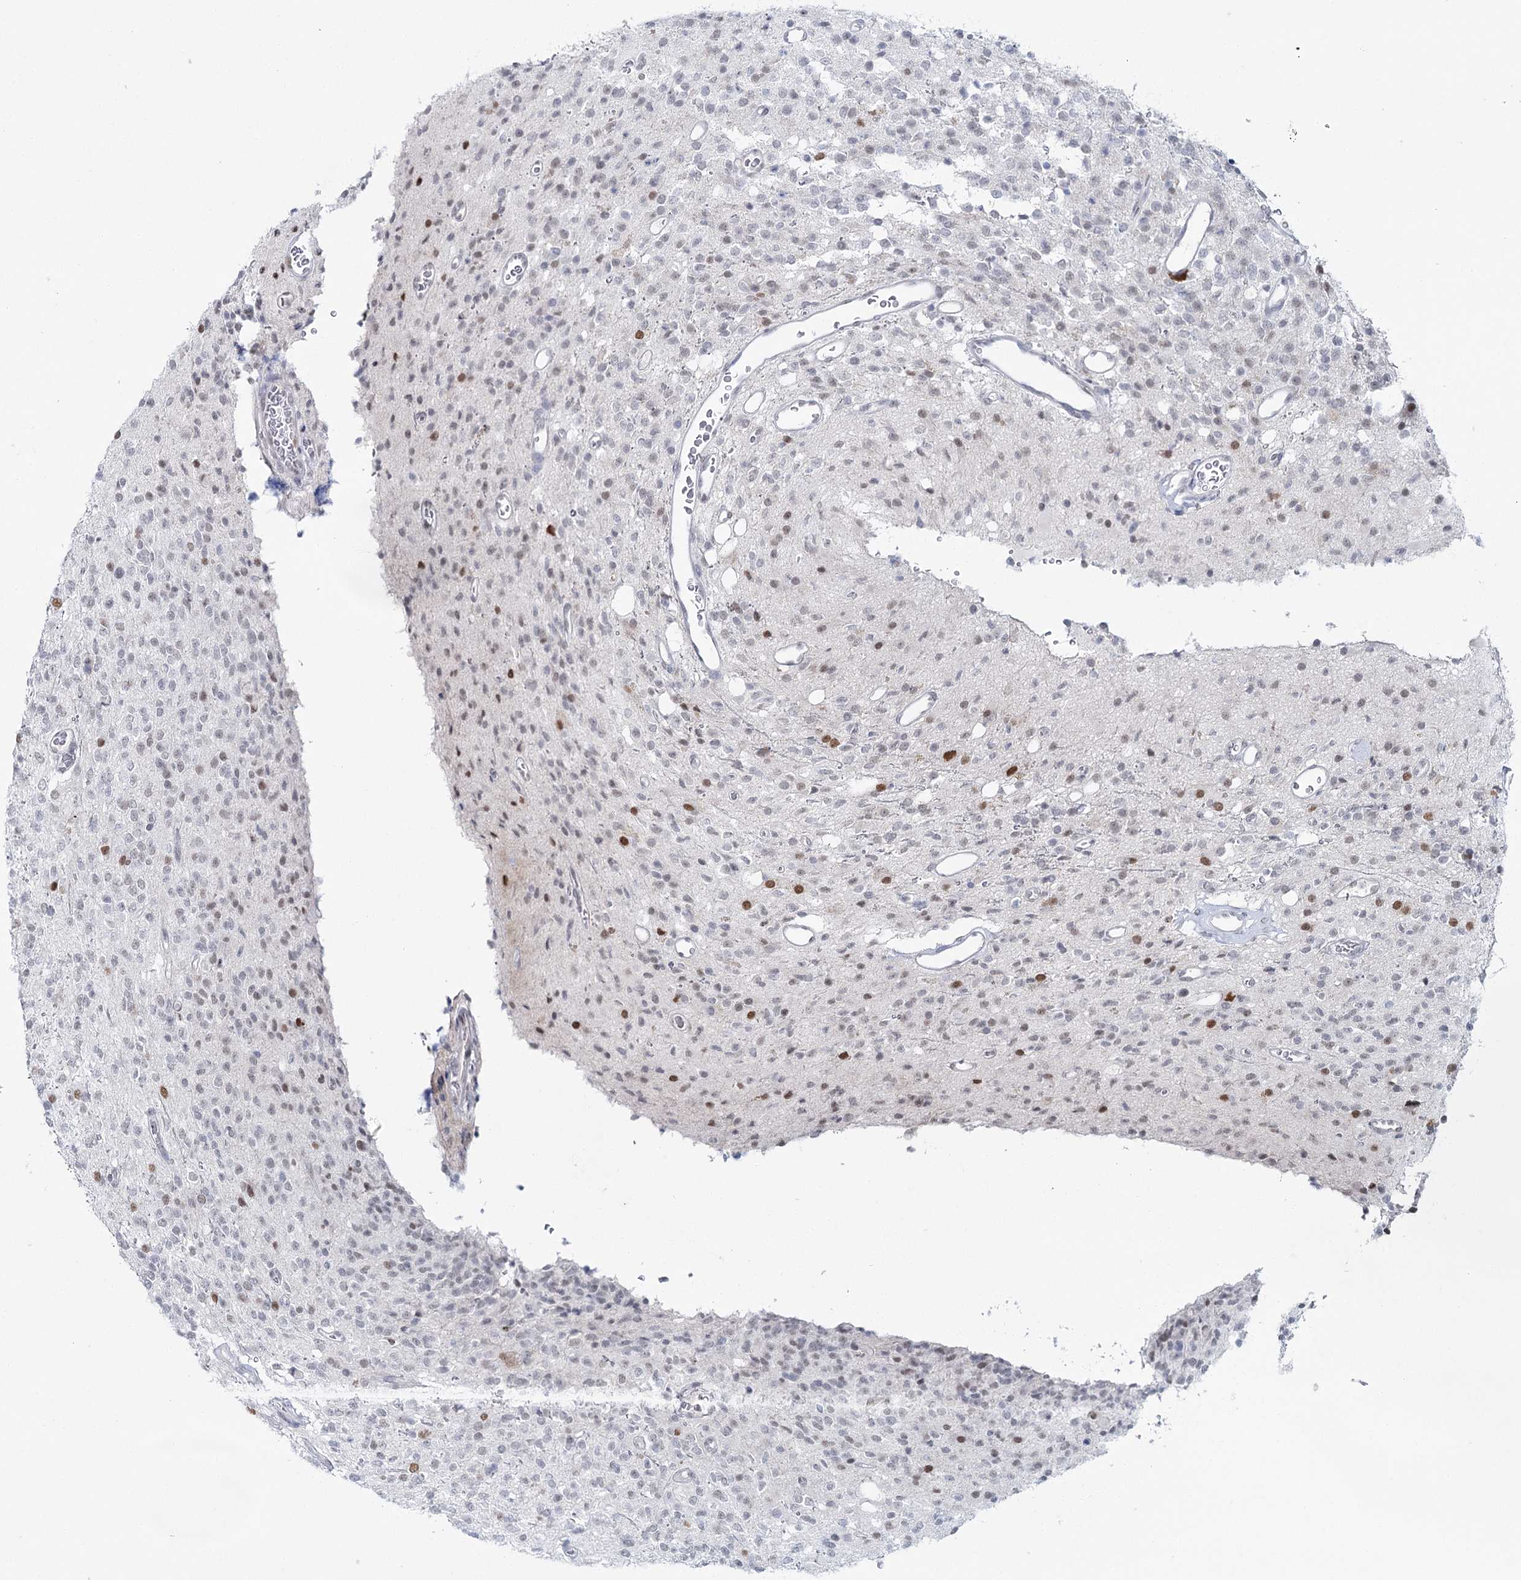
{"staining": {"intensity": "moderate", "quantity": "<25%", "location": "nuclear"}, "tissue": "glioma", "cell_type": "Tumor cells", "image_type": "cancer", "snomed": [{"axis": "morphology", "description": "Glioma, malignant, High grade"}, {"axis": "topography", "description": "Brain"}], "caption": "High-power microscopy captured an immunohistochemistry image of glioma, revealing moderate nuclear staining in about <25% of tumor cells.", "gene": "ZC3H8", "patient": {"sex": "male", "age": 34}}